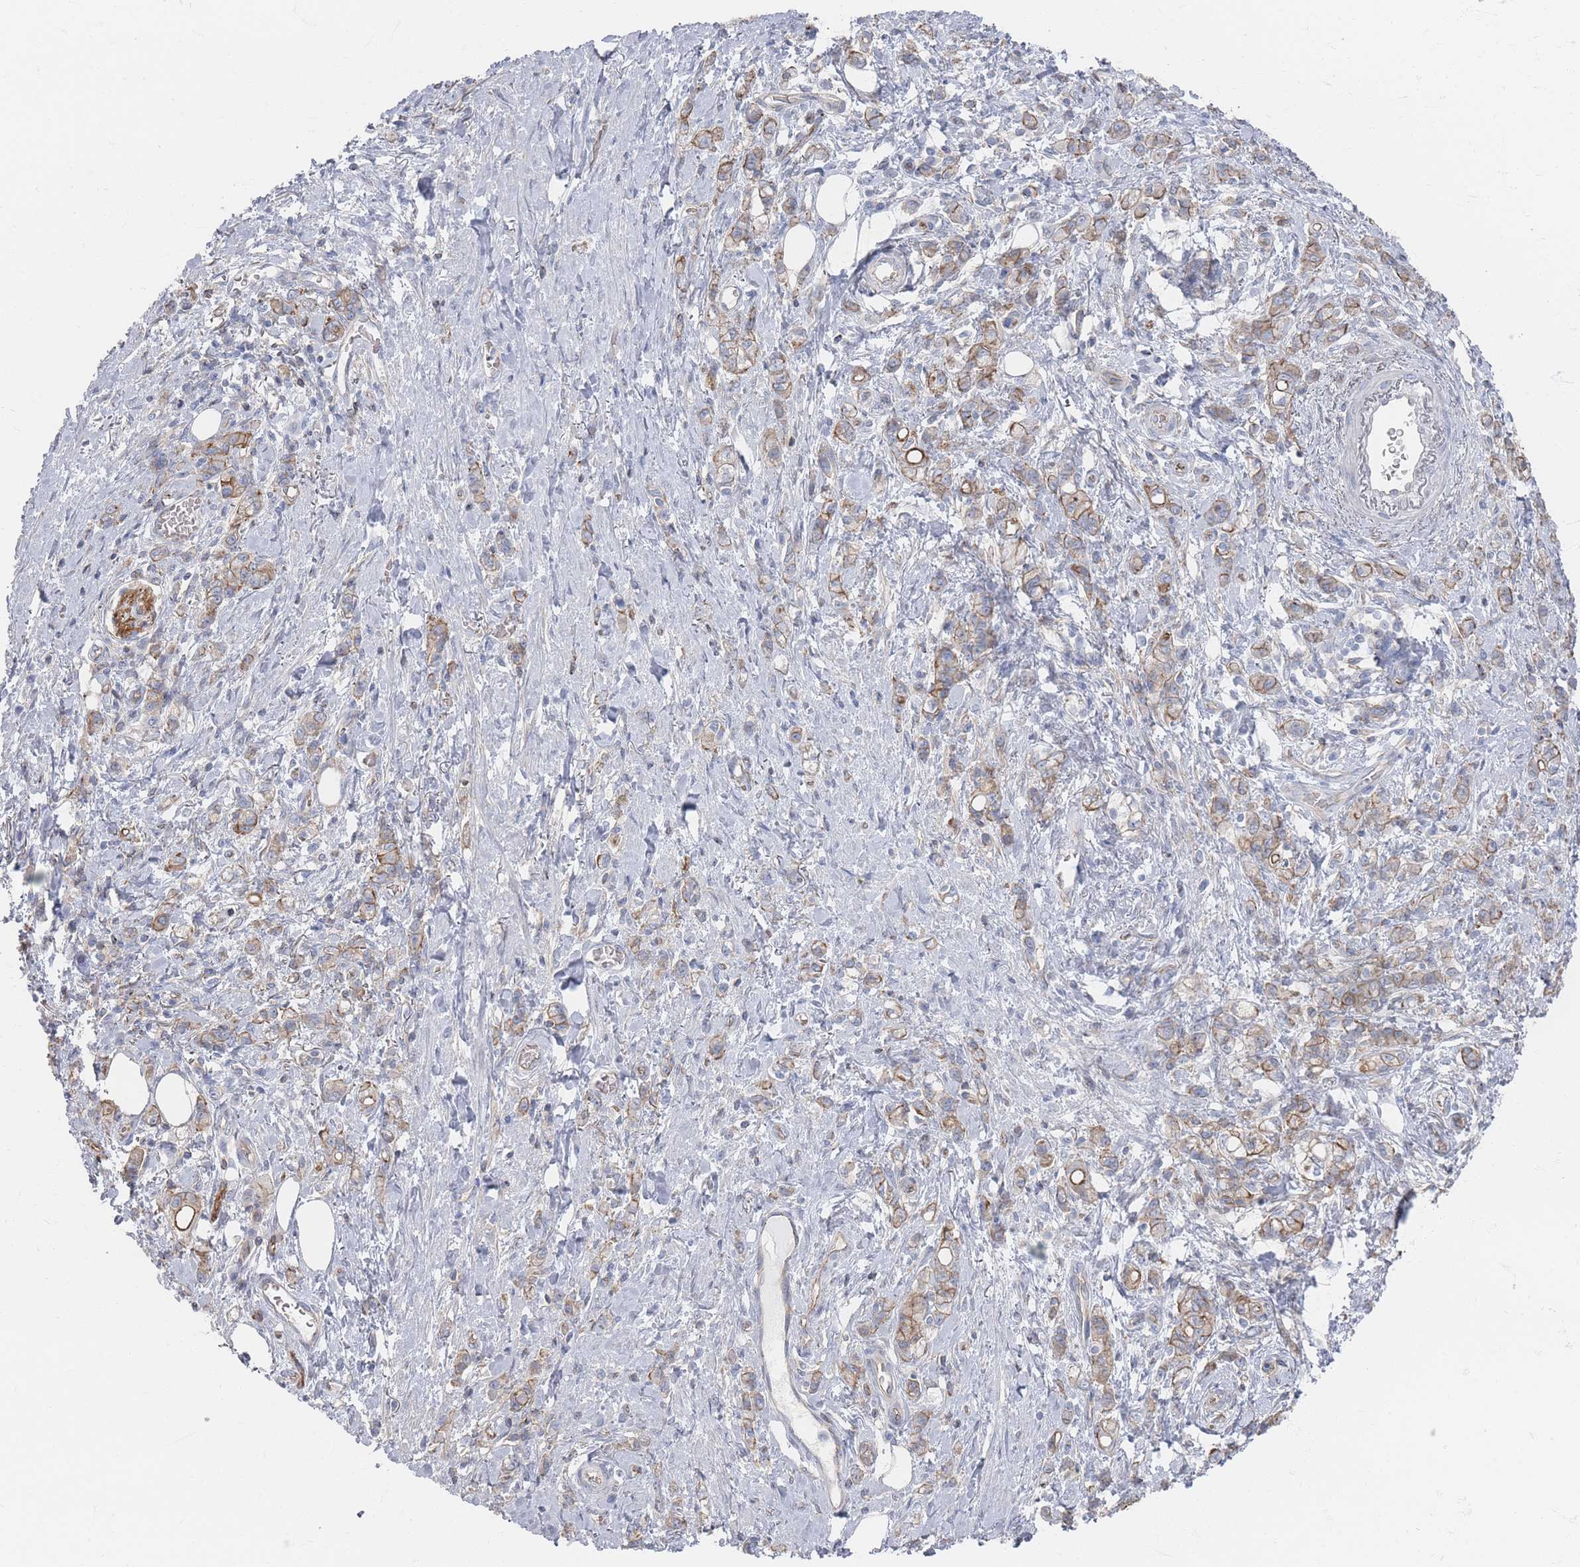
{"staining": {"intensity": "moderate", "quantity": "<25%", "location": "cytoplasmic/membranous"}, "tissue": "stomach cancer", "cell_type": "Tumor cells", "image_type": "cancer", "snomed": [{"axis": "morphology", "description": "Adenocarcinoma, NOS"}, {"axis": "topography", "description": "Stomach"}], "caption": "Immunohistochemistry of human stomach cancer demonstrates low levels of moderate cytoplasmic/membranous positivity in approximately <25% of tumor cells.", "gene": "GNB1", "patient": {"sex": "male", "age": 77}}